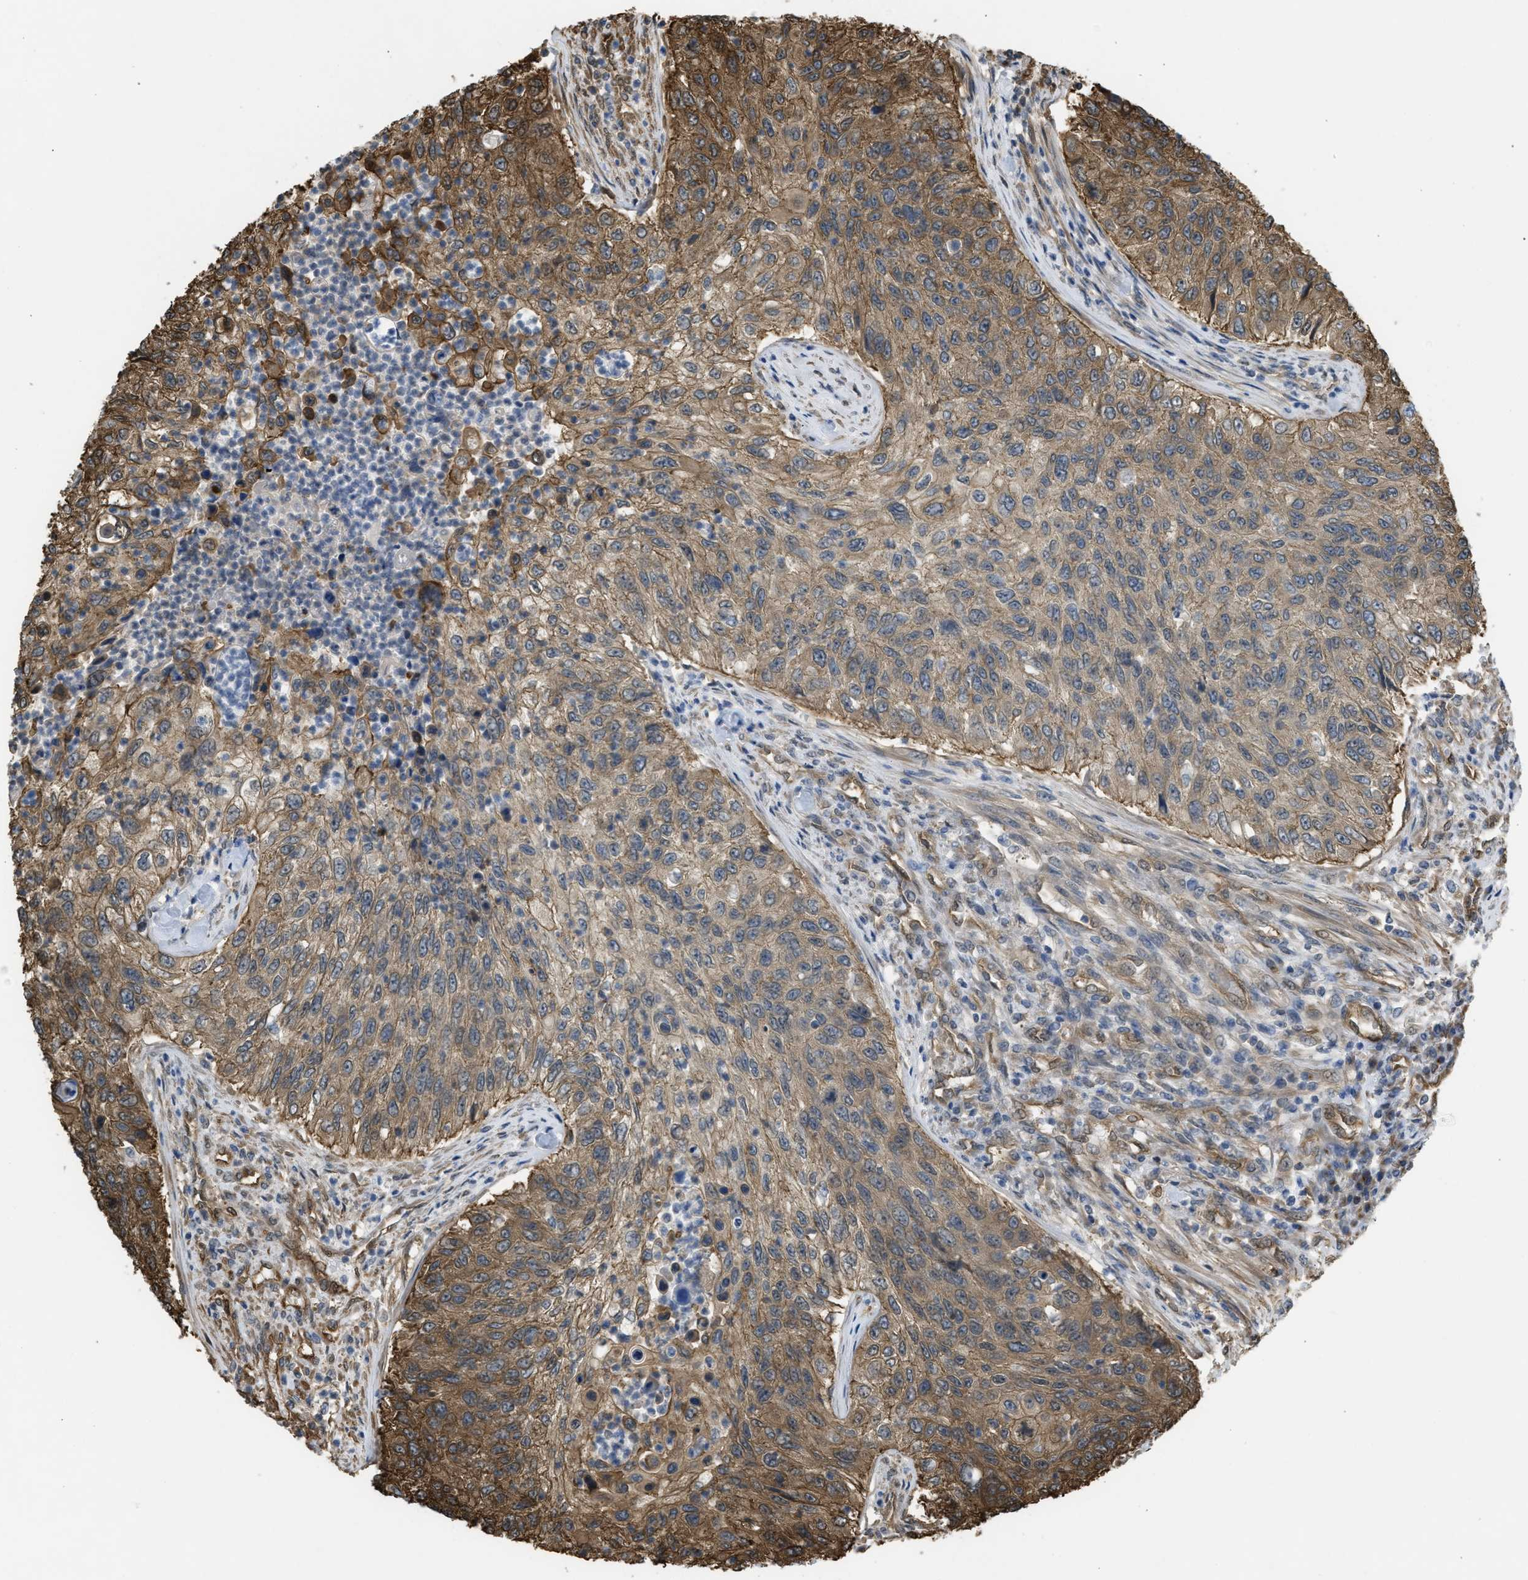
{"staining": {"intensity": "moderate", "quantity": ">75%", "location": "cytoplasmic/membranous"}, "tissue": "urothelial cancer", "cell_type": "Tumor cells", "image_type": "cancer", "snomed": [{"axis": "morphology", "description": "Urothelial carcinoma, High grade"}, {"axis": "topography", "description": "Urinary bladder"}], "caption": "IHC photomicrograph of urothelial cancer stained for a protein (brown), which reveals medium levels of moderate cytoplasmic/membranous expression in approximately >75% of tumor cells.", "gene": "BAG3", "patient": {"sex": "female", "age": 60}}